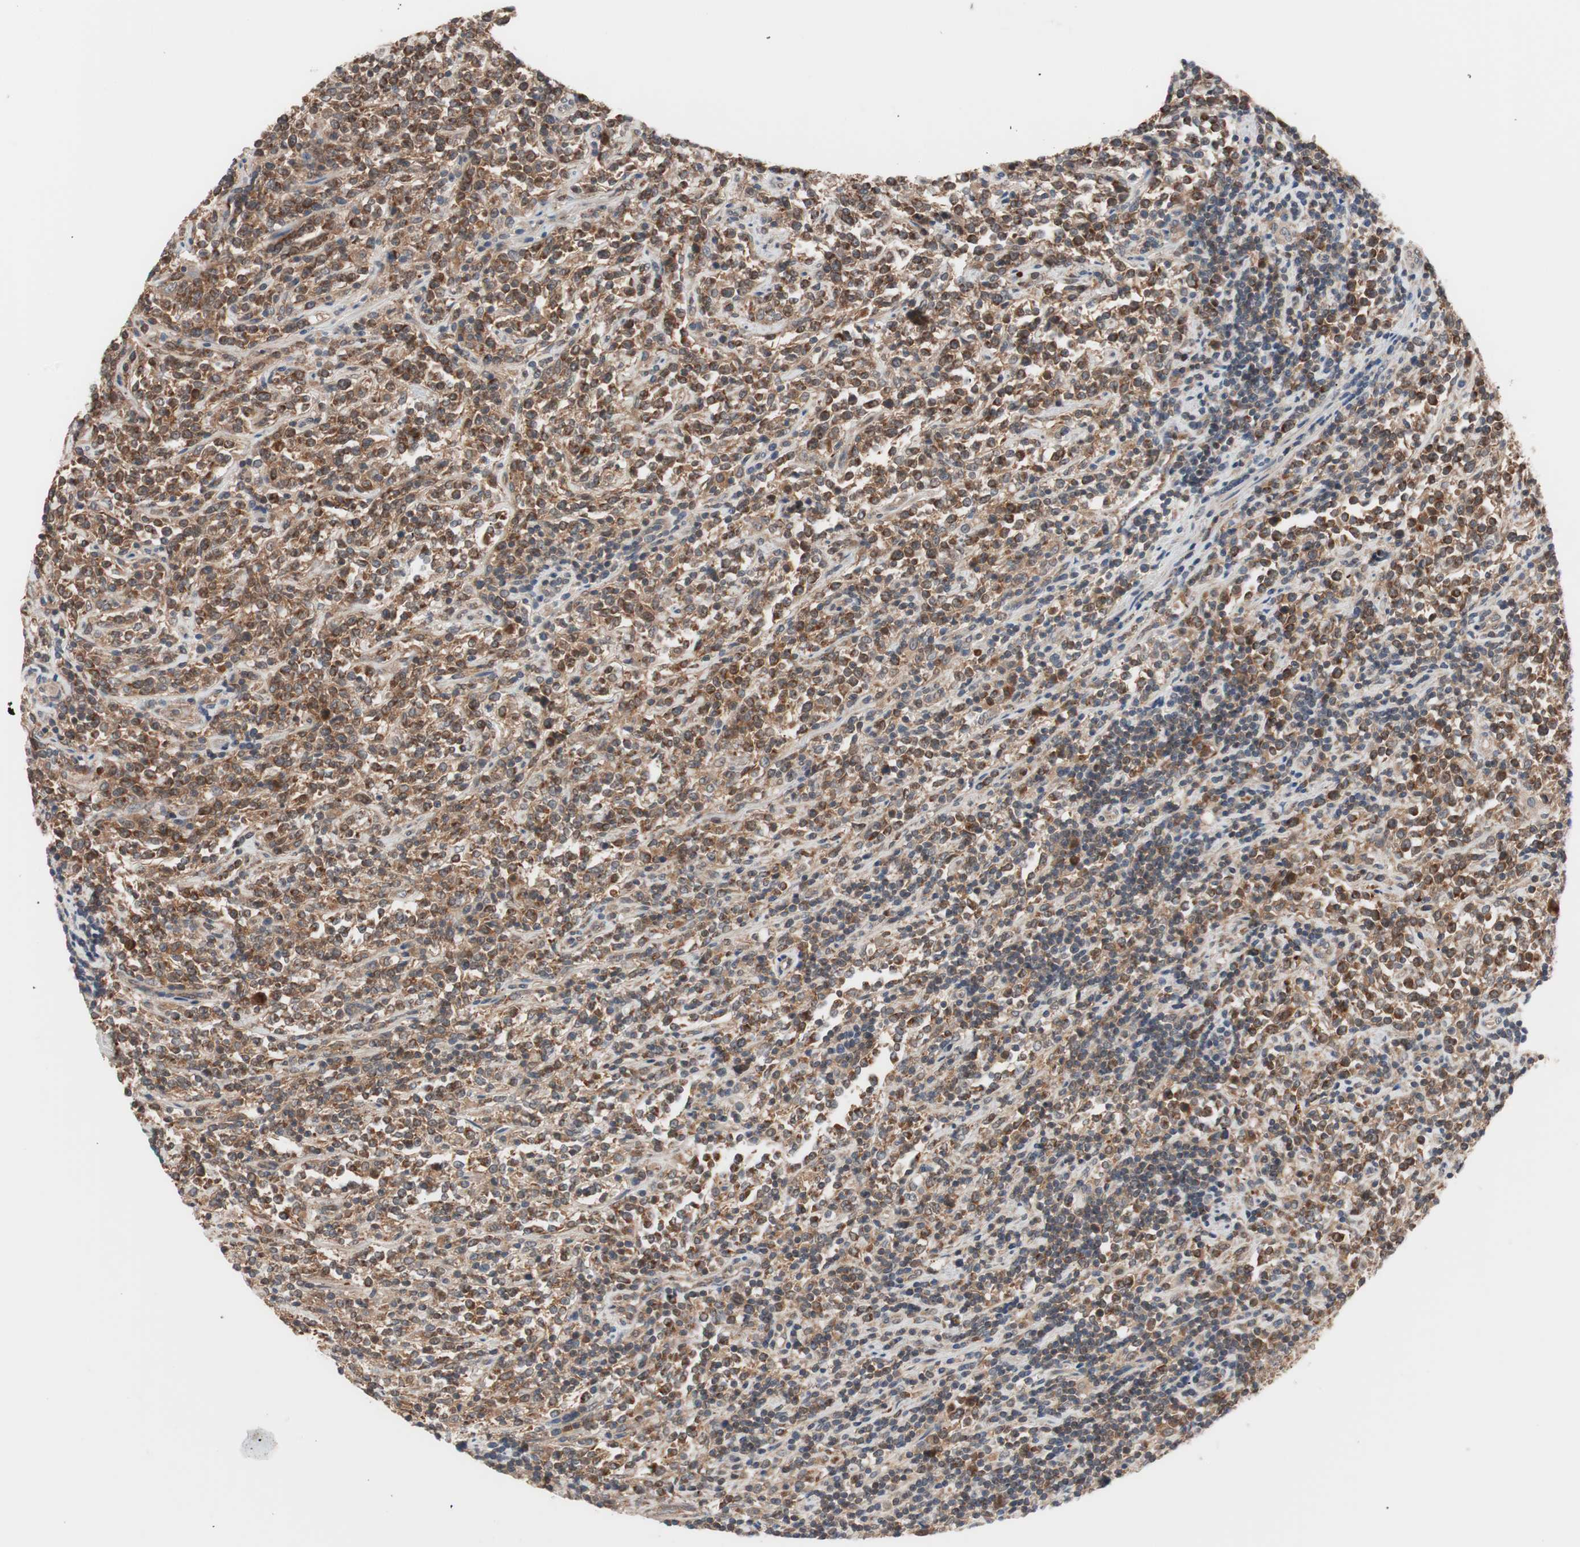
{"staining": {"intensity": "strong", "quantity": ">75%", "location": "cytoplasmic/membranous"}, "tissue": "lymphoma", "cell_type": "Tumor cells", "image_type": "cancer", "snomed": [{"axis": "morphology", "description": "Malignant lymphoma, non-Hodgkin's type, High grade"}, {"axis": "topography", "description": "Soft tissue"}], "caption": "Immunohistochemical staining of high-grade malignant lymphoma, non-Hodgkin's type reveals high levels of strong cytoplasmic/membranous staining in about >75% of tumor cells.", "gene": "HMBS", "patient": {"sex": "male", "age": 18}}